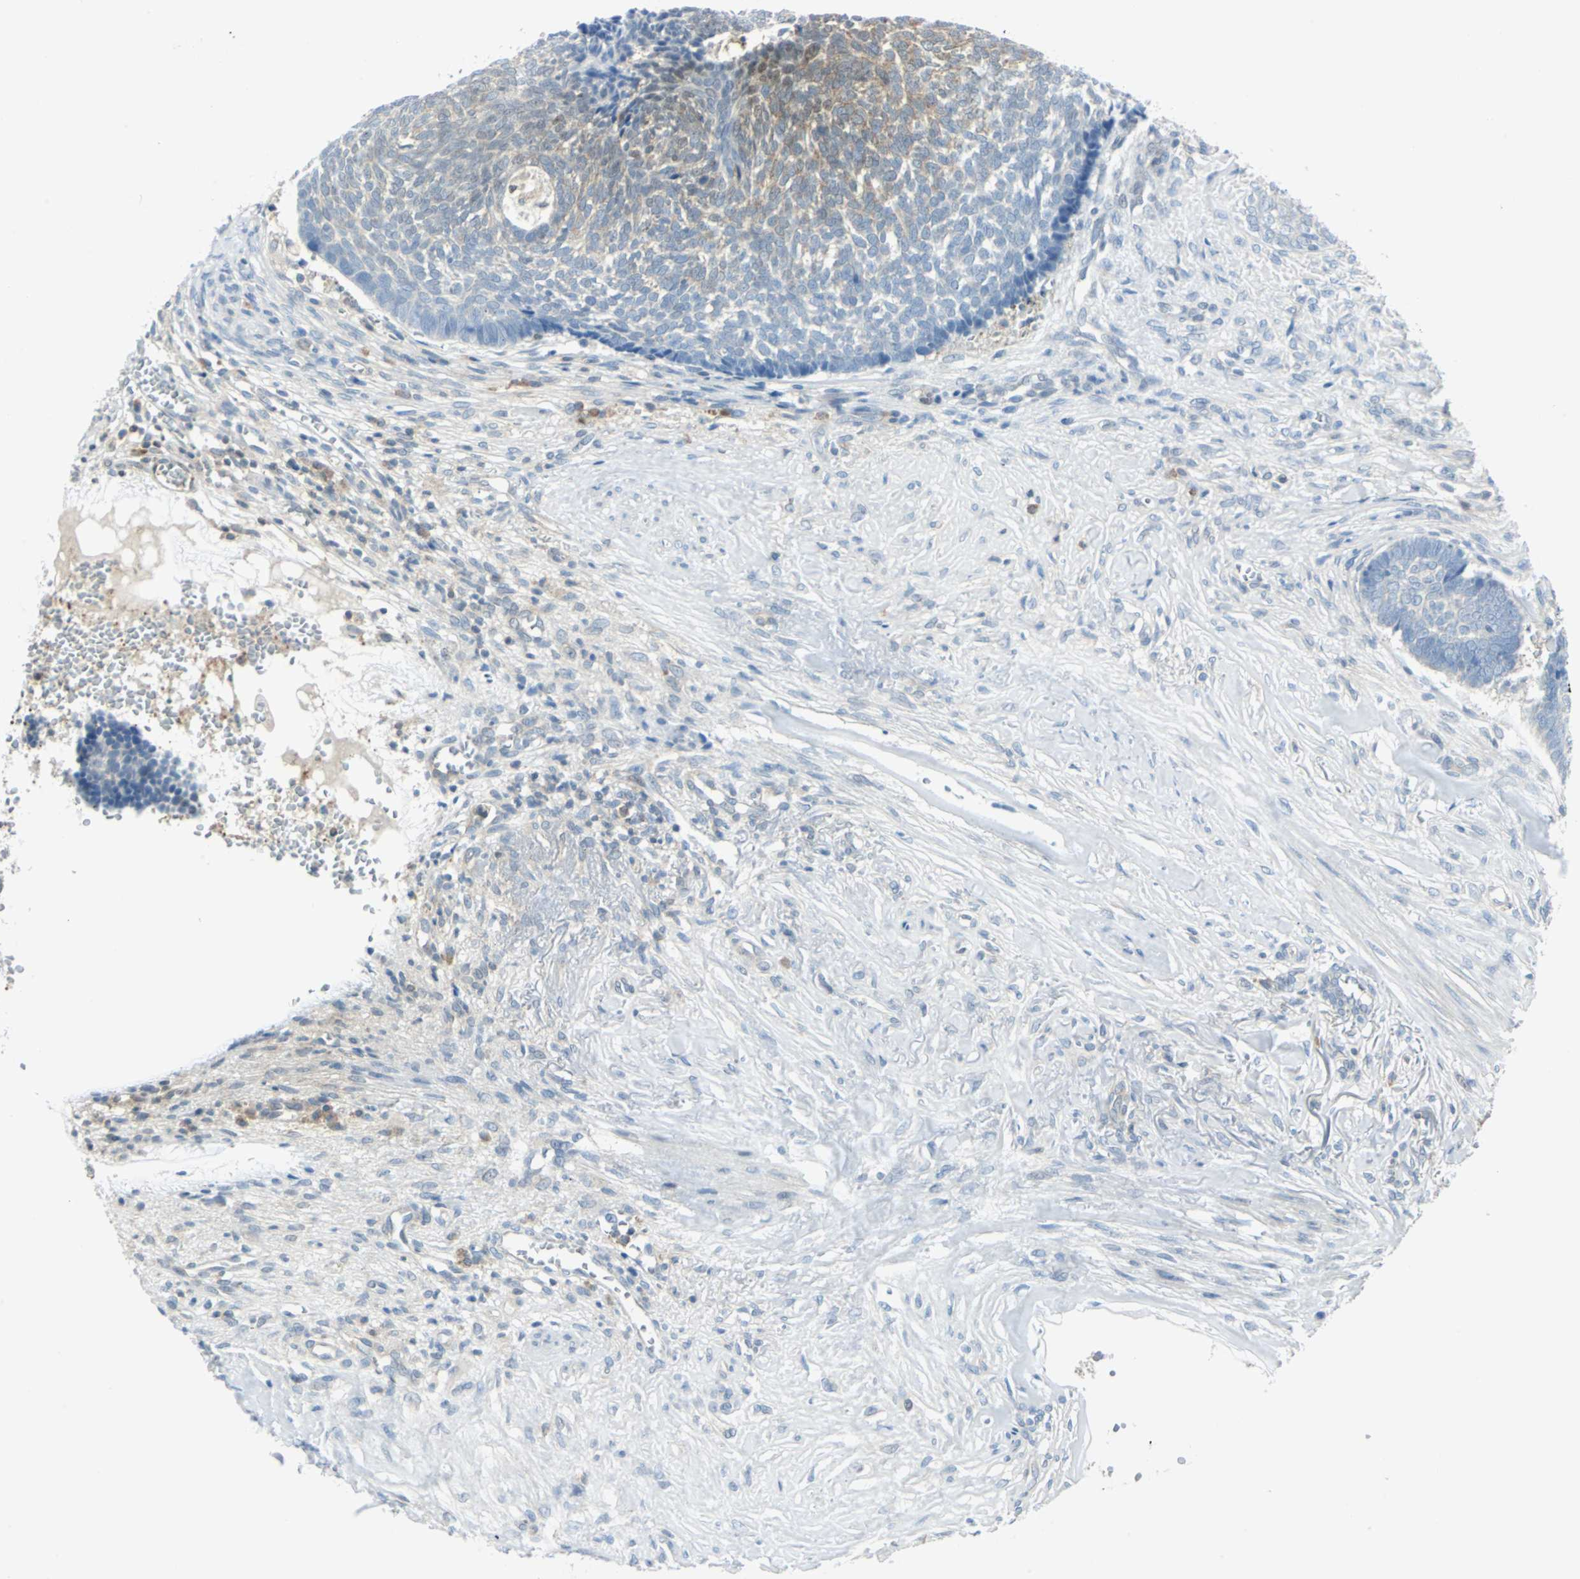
{"staining": {"intensity": "weak", "quantity": "<25%", "location": "cytoplasmic/membranous"}, "tissue": "skin cancer", "cell_type": "Tumor cells", "image_type": "cancer", "snomed": [{"axis": "morphology", "description": "Basal cell carcinoma"}, {"axis": "topography", "description": "Skin"}], "caption": "Skin cancer was stained to show a protein in brown. There is no significant positivity in tumor cells.", "gene": "ALDOA", "patient": {"sex": "male", "age": 84}}